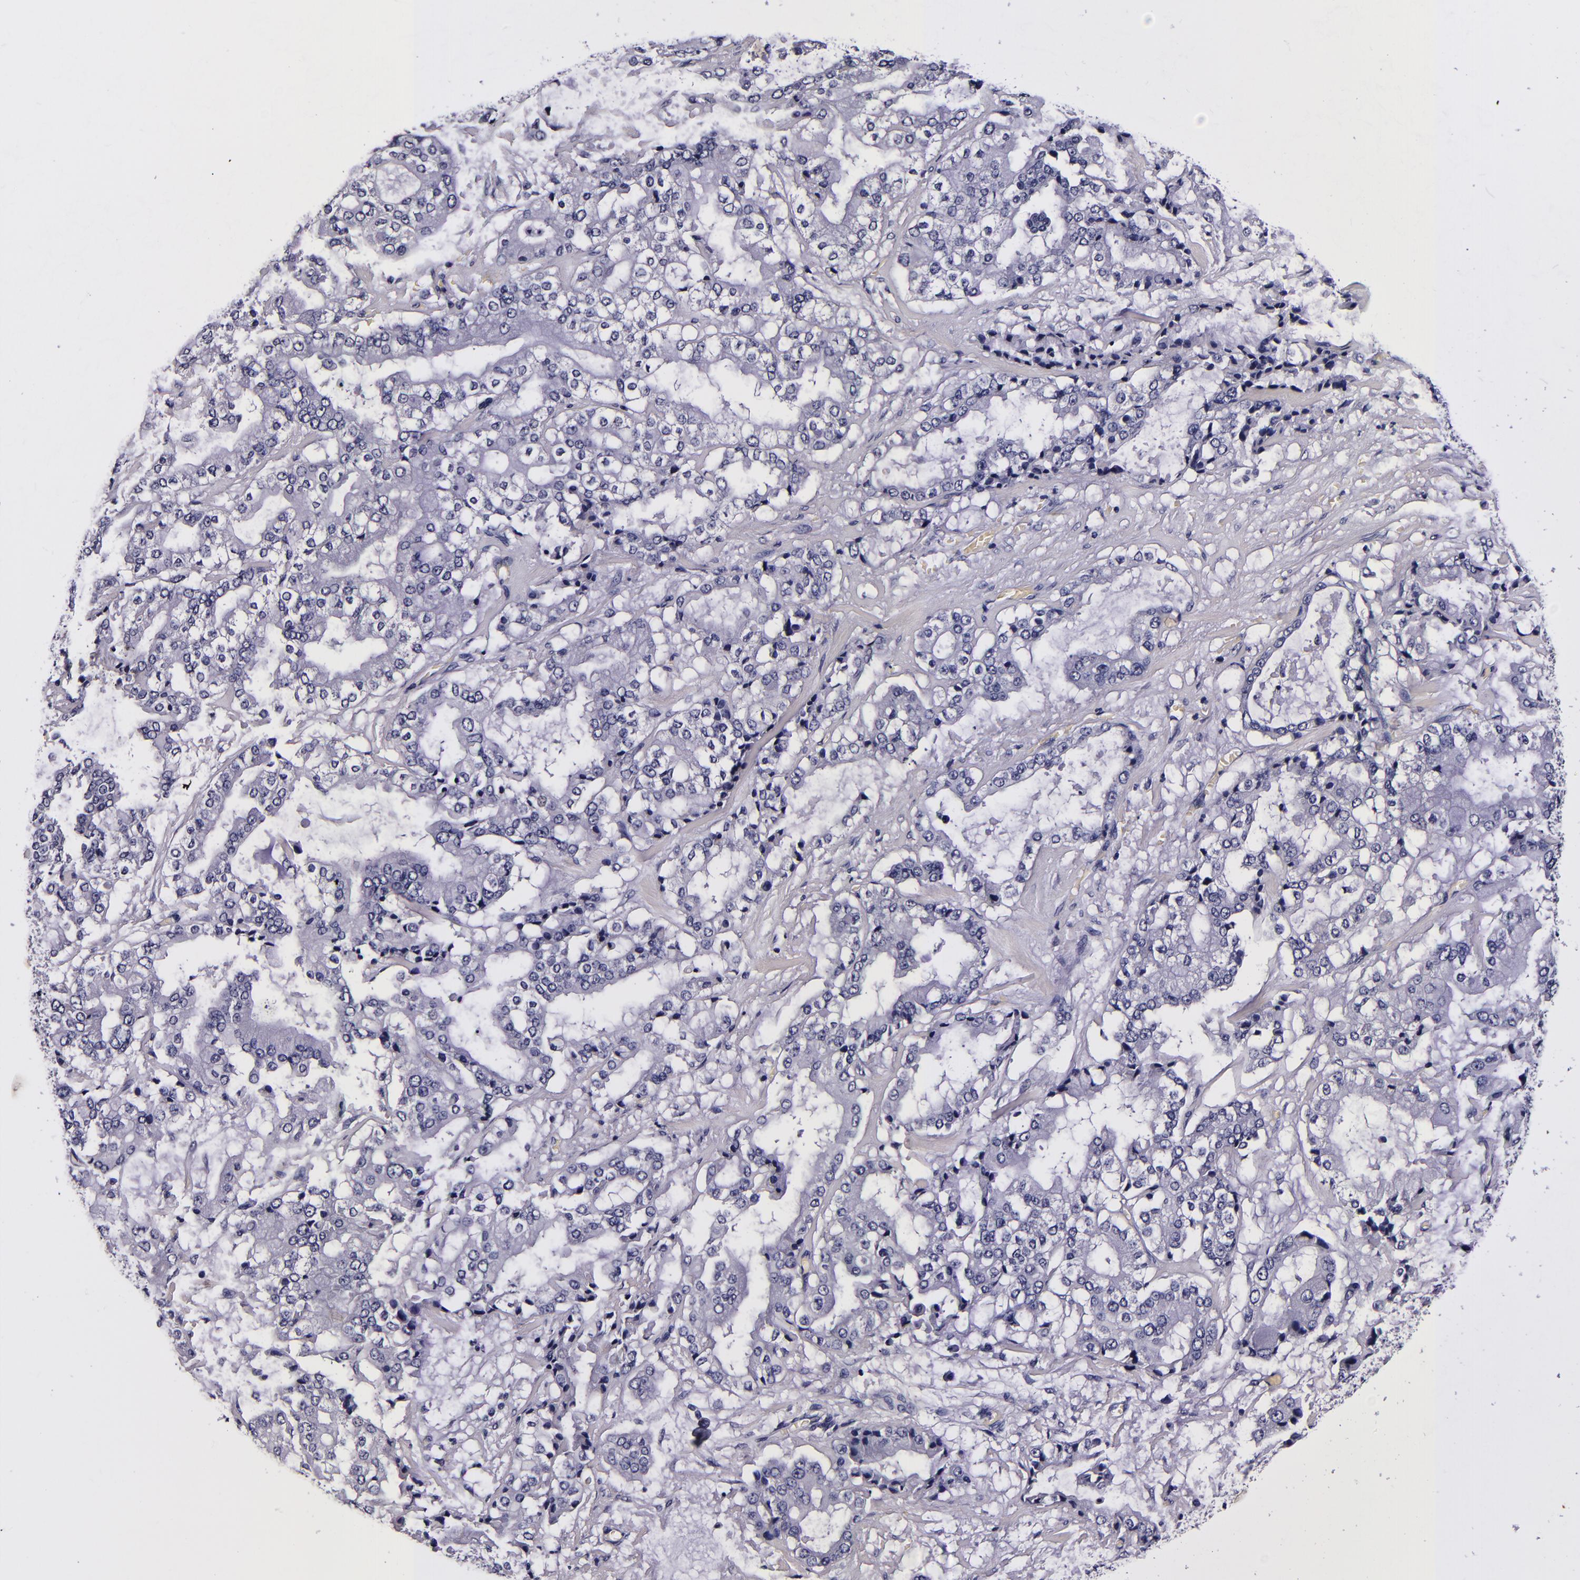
{"staining": {"intensity": "negative", "quantity": "none", "location": "none"}, "tissue": "stomach cancer", "cell_type": "Tumor cells", "image_type": "cancer", "snomed": [{"axis": "morphology", "description": "Normal tissue, NOS"}, {"axis": "morphology", "description": "Adenocarcinoma, NOS"}, {"axis": "topography", "description": "Stomach, upper"}, {"axis": "topography", "description": "Stomach"}], "caption": "Tumor cells are negative for brown protein staining in stomach cancer (adenocarcinoma). Brightfield microscopy of immunohistochemistry stained with DAB (brown) and hematoxylin (blue), captured at high magnification.", "gene": "FBN1", "patient": {"sex": "male", "age": 76}}